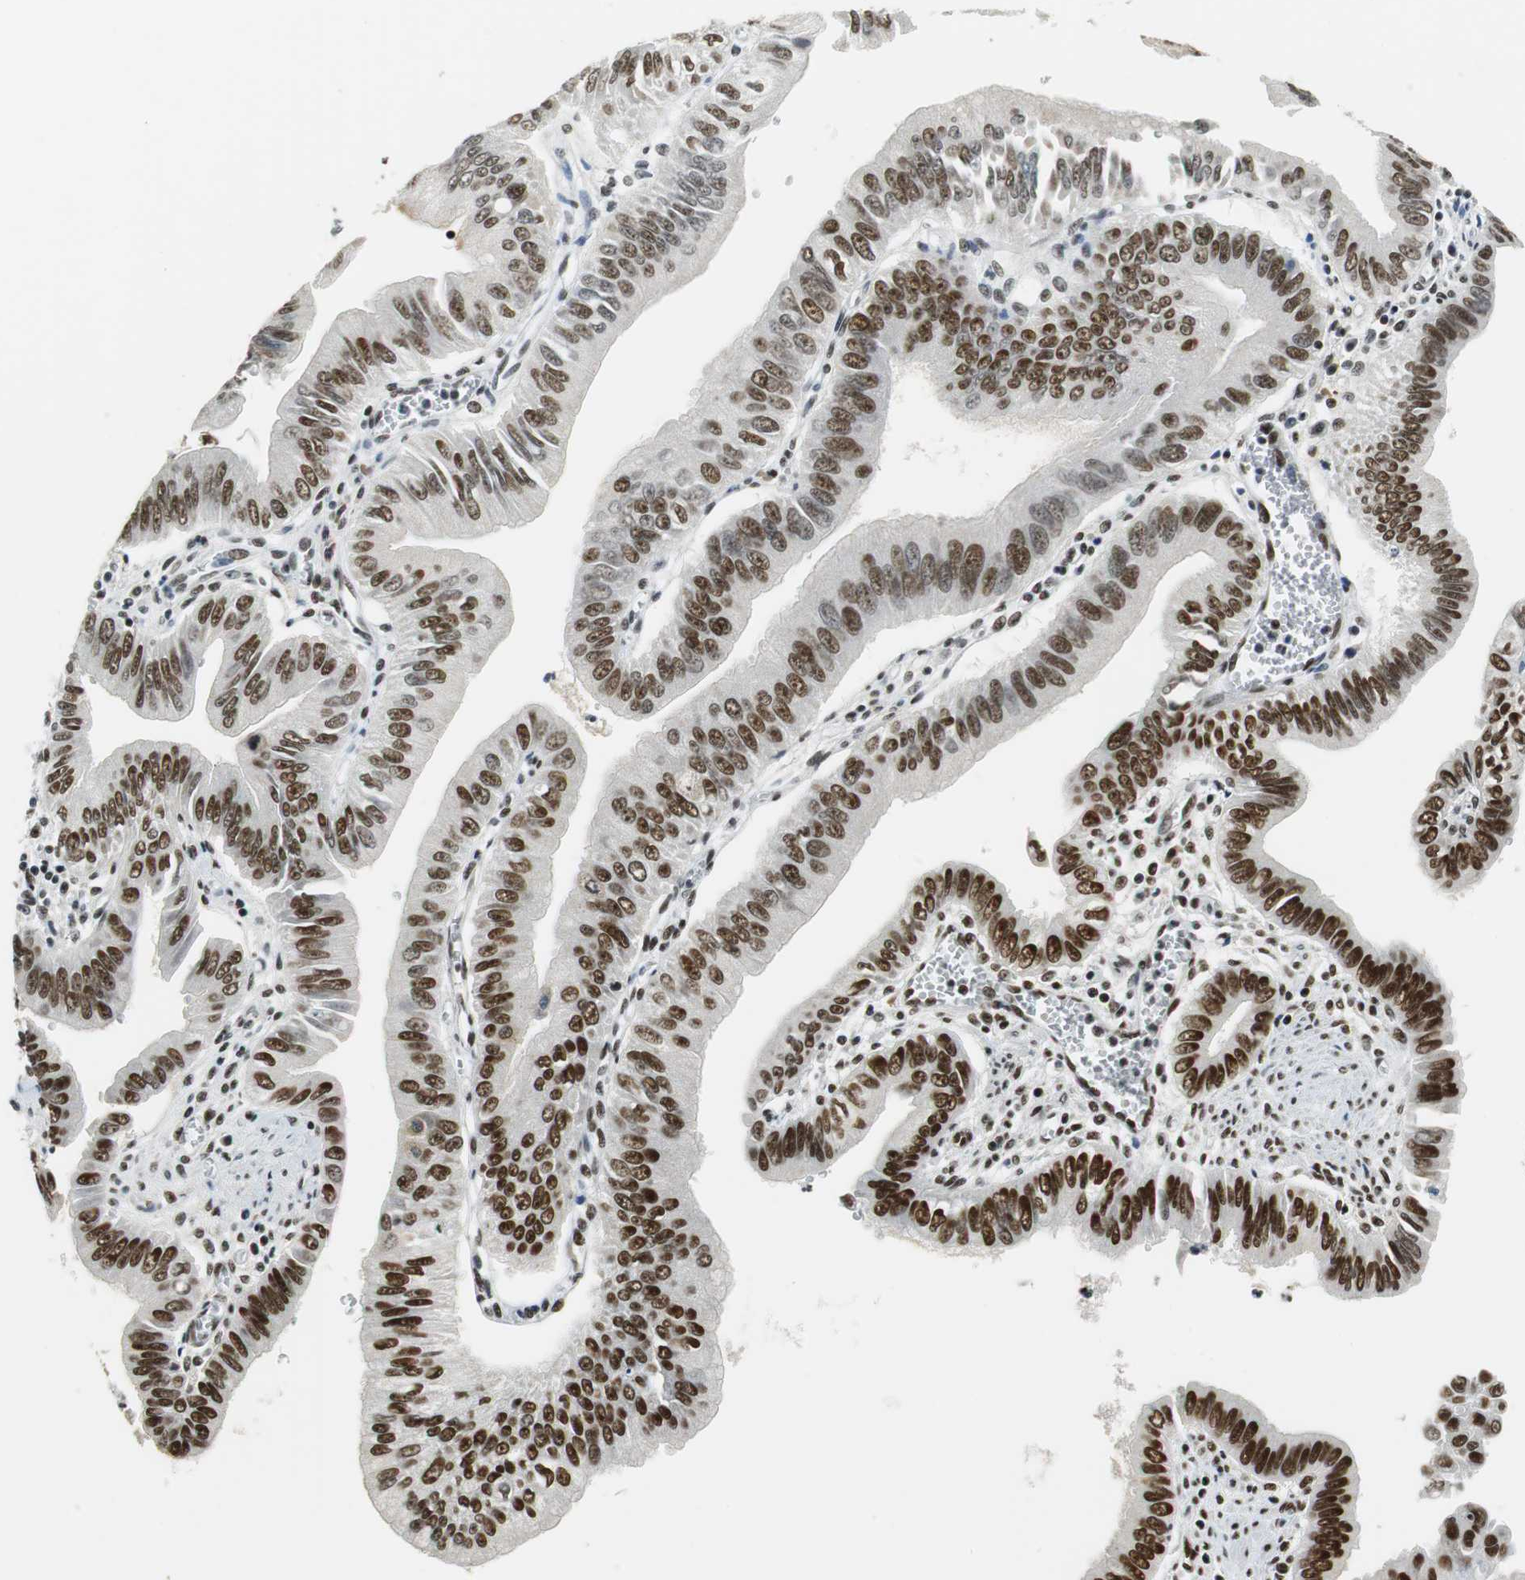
{"staining": {"intensity": "strong", "quantity": ">75%", "location": "nuclear"}, "tissue": "pancreatic cancer", "cell_type": "Tumor cells", "image_type": "cancer", "snomed": [{"axis": "morphology", "description": "Normal tissue, NOS"}, {"axis": "topography", "description": "Lymph node"}], "caption": "Pancreatic cancer stained for a protein exhibits strong nuclear positivity in tumor cells.", "gene": "PRKDC", "patient": {"sex": "male", "age": 50}}